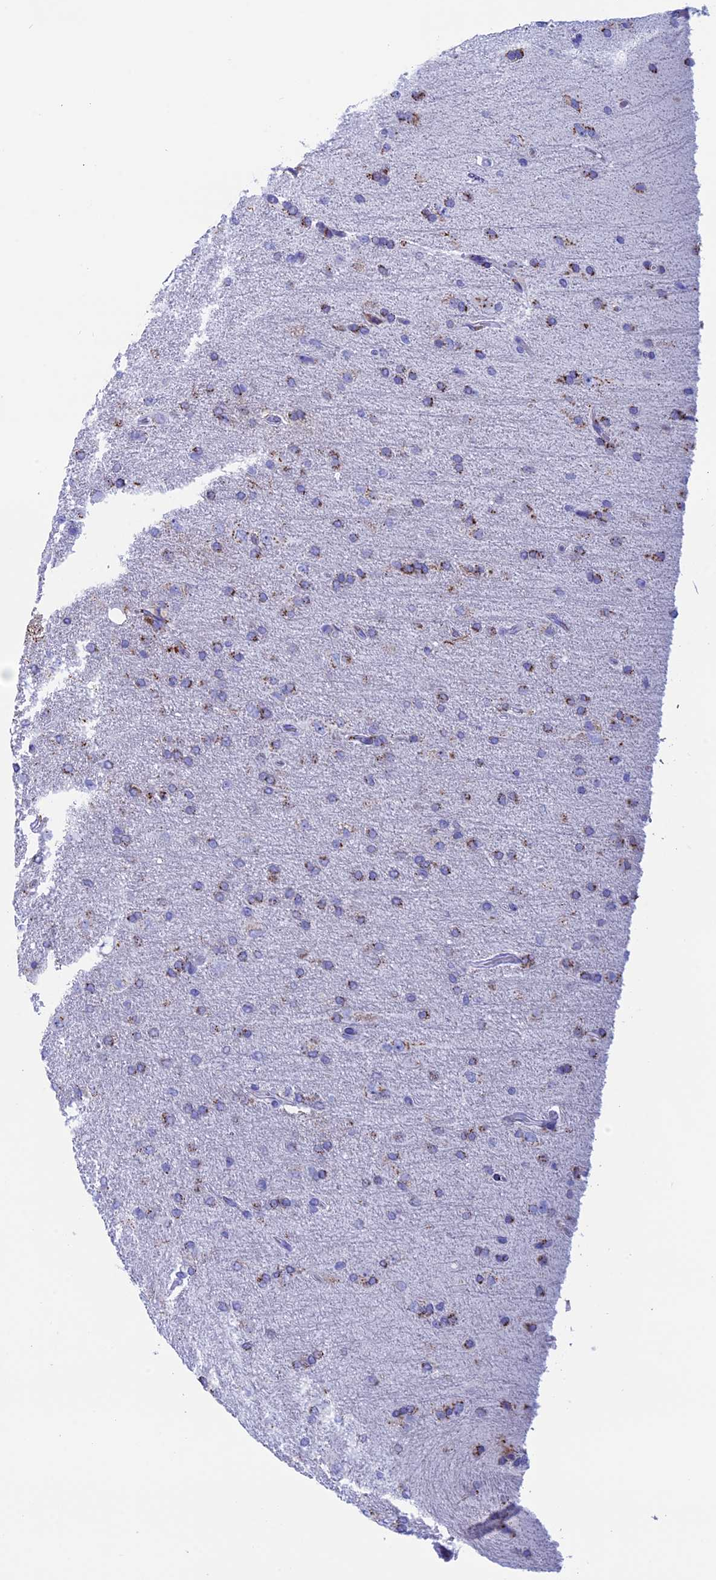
{"staining": {"intensity": "moderate", "quantity": "25%-75%", "location": "cytoplasmic/membranous"}, "tissue": "glioma", "cell_type": "Tumor cells", "image_type": "cancer", "snomed": [{"axis": "morphology", "description": "Glioma, malignant, High grade"}, {"axis": "topography", "description": "Brain"}], "caption": "Immunohistochemistry image of neoplastic tissue: human glioma stained using IHC displays medium levels of moderate protein expression localized specifically in the cytoplasmic/membranous of tumor cells, appearing as a cytoplasmic/membranous brown color.", "gene": "ERICH4", "patient": {"sex": "male", "age": 72}}